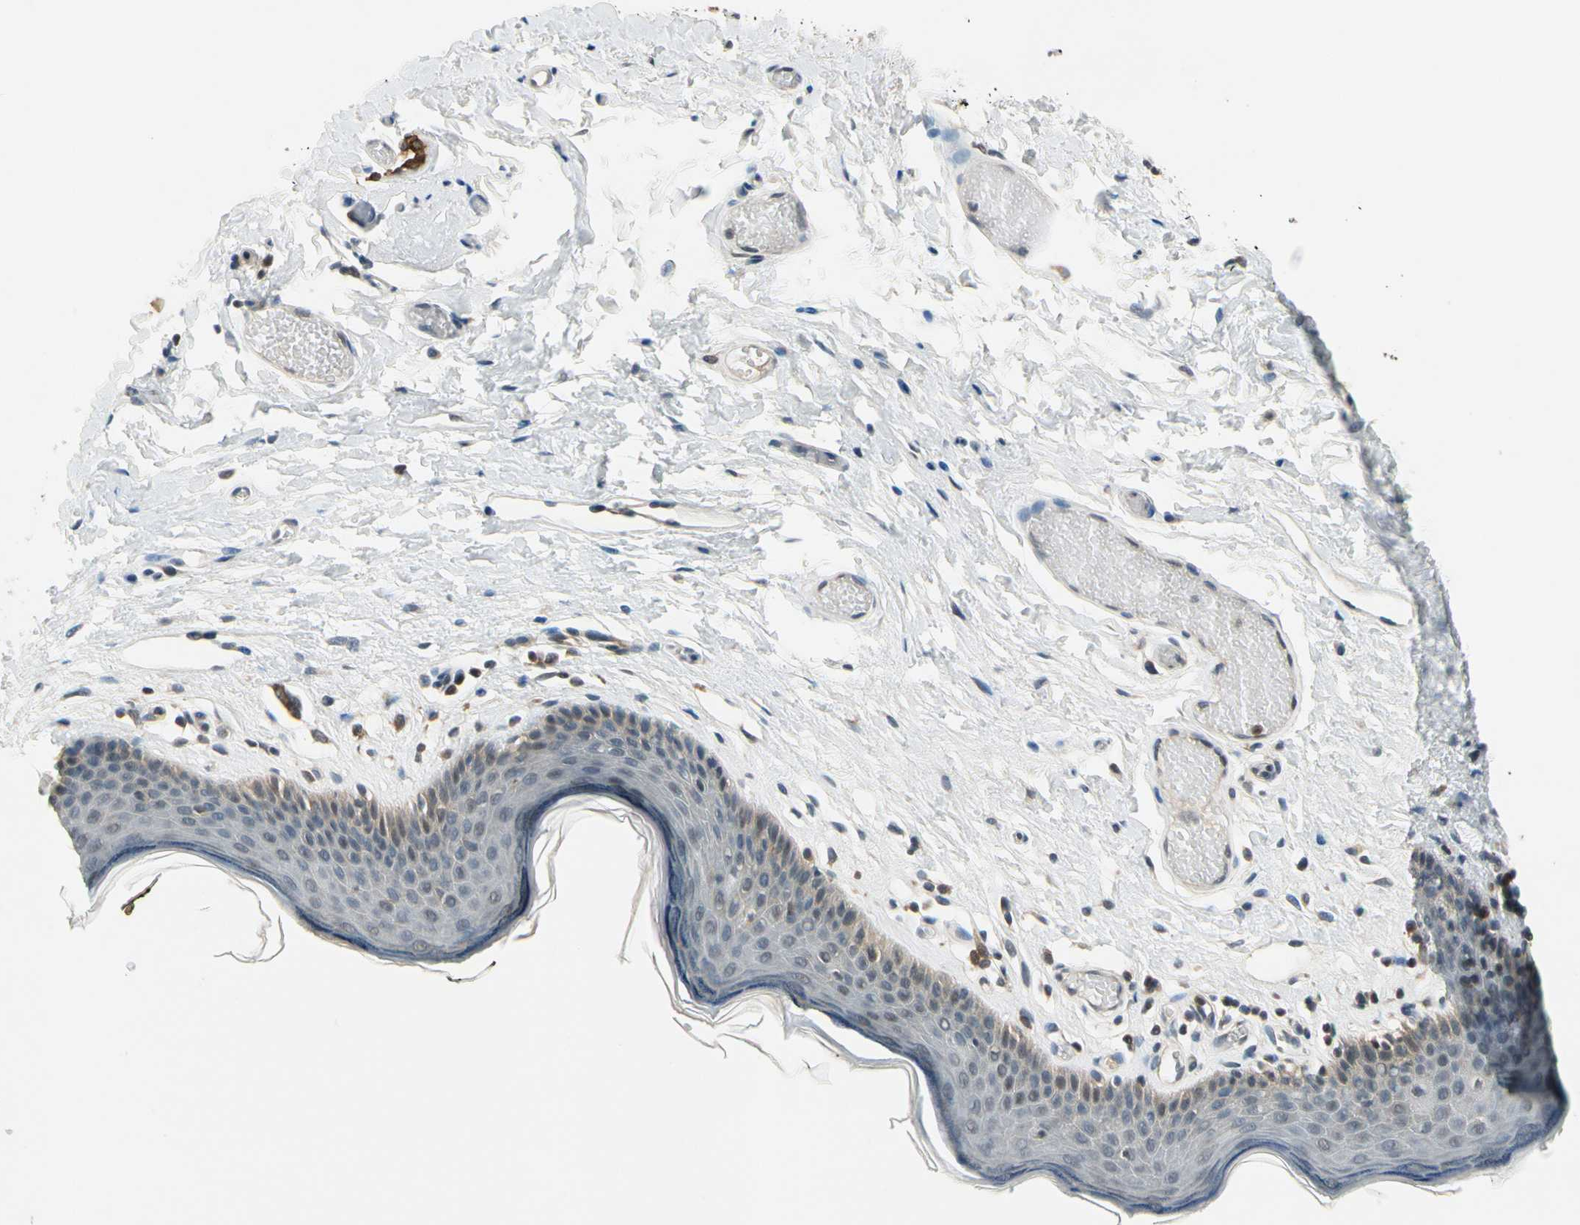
{"staining": {"intensity": "weak", "quantity": "<25%", "location": "cytoplasmic/membranous"}, "tissue": "skin", "cell_type": "Epidermal cells", "image_type": "normal", "snomed": [{"axis": "morphology", "description": "Normal tissue, NOS"}, {"axis": "morphology", "description": "Inflammation, NOS"}, {"axis": "topography", "description": "Vulva"}], "caption": "Epidermal cells are negative for protein expression in benign human skin. Nuclei are stained in blue.", "gene": "TAF12", "patient": {"sex": "female", "age": 84}}